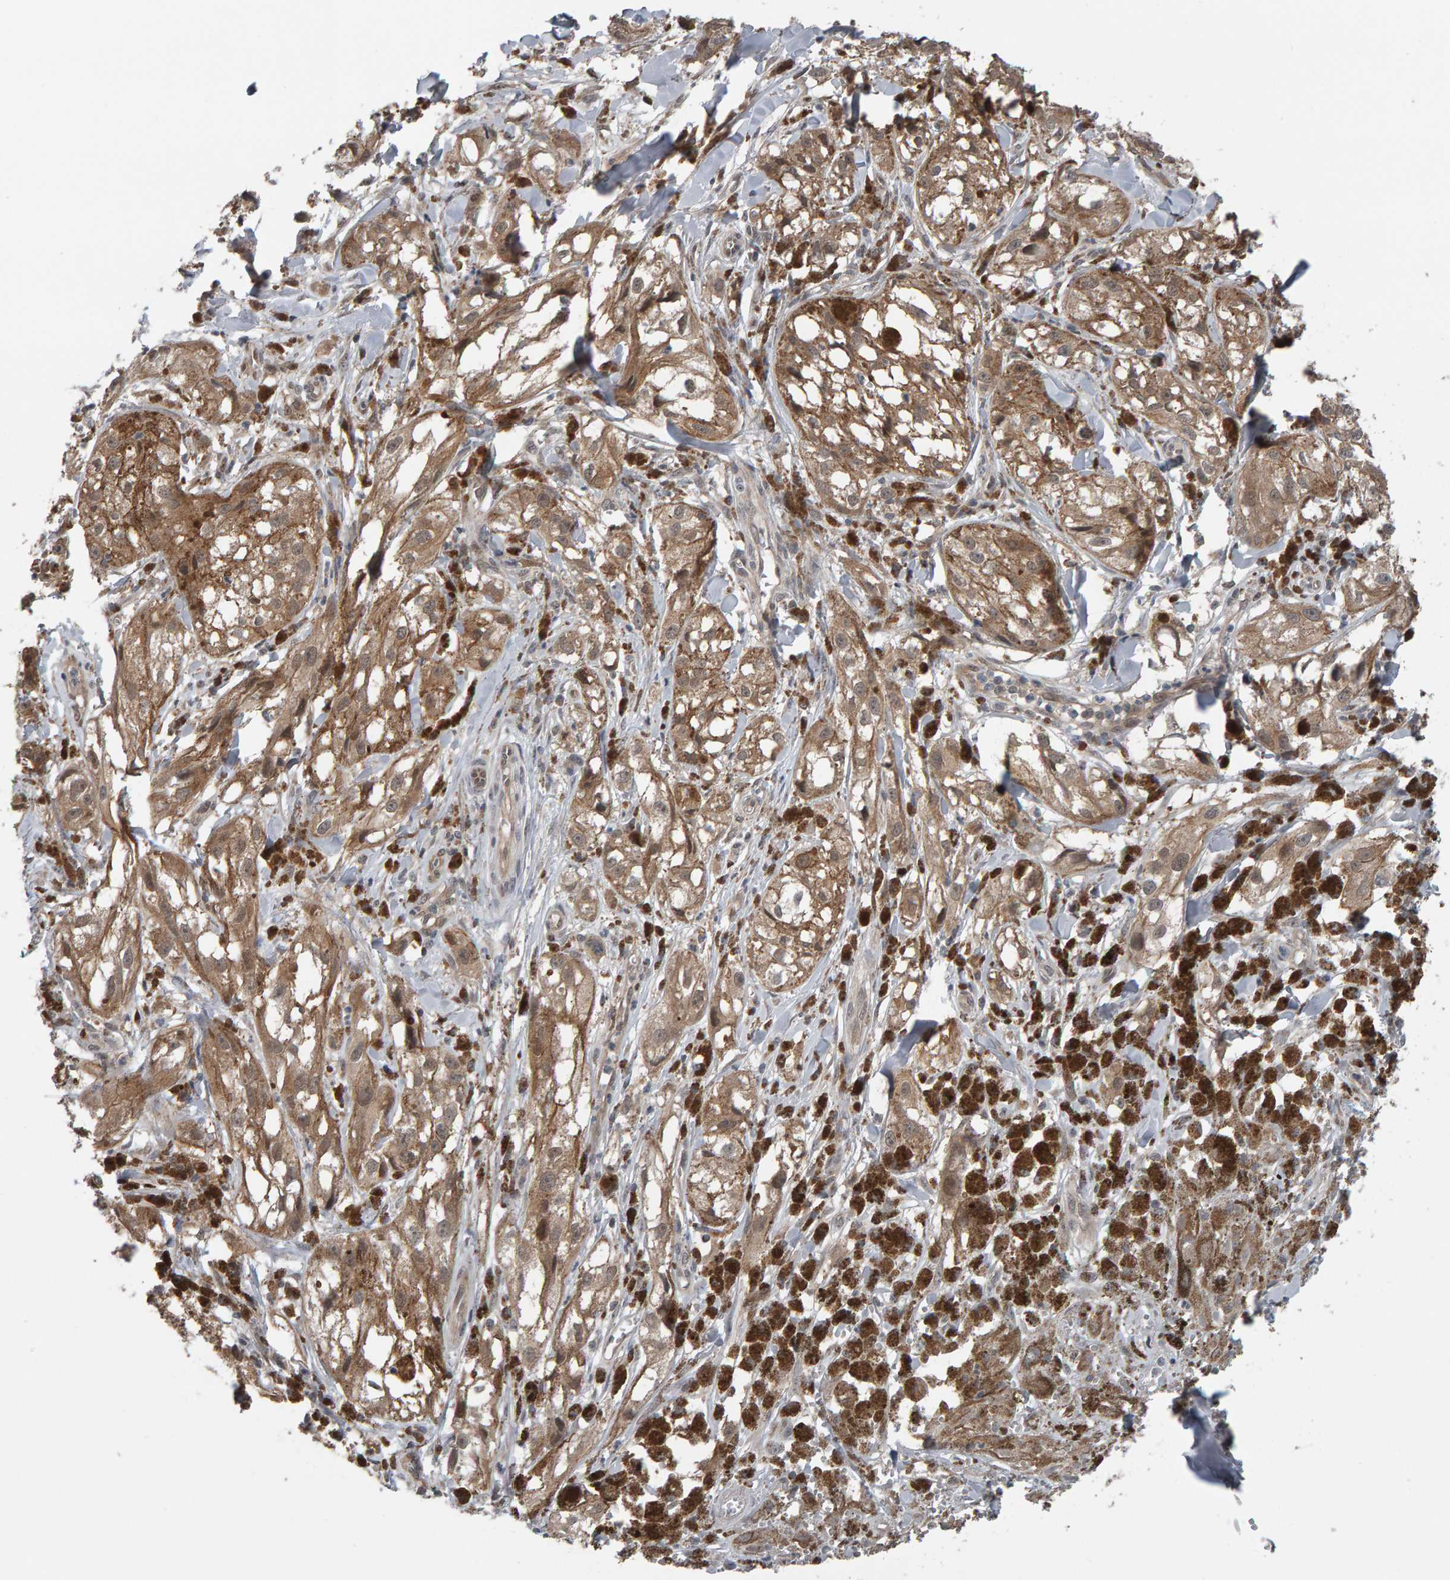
{"staining": {"intensity": "weak", "quantity": ">75%", "location": "cytoplasmic/membranous"}, "tissue": "melanoma", "cell_type": "Tumor cells", "image_type": "cancer", "snomed": [{"axis": "morphology", "description": "Malignant melanoma, NOS"}, {"axis": "topography", "description": "Skin"}], "caption": "Human melanoma stained with a brown dye shows weak cytoplasmic/membranous positive expression in approximately >75% of tumor cells.", "gene": "COASY", "patient": {"sex": "male", "age": 88}}